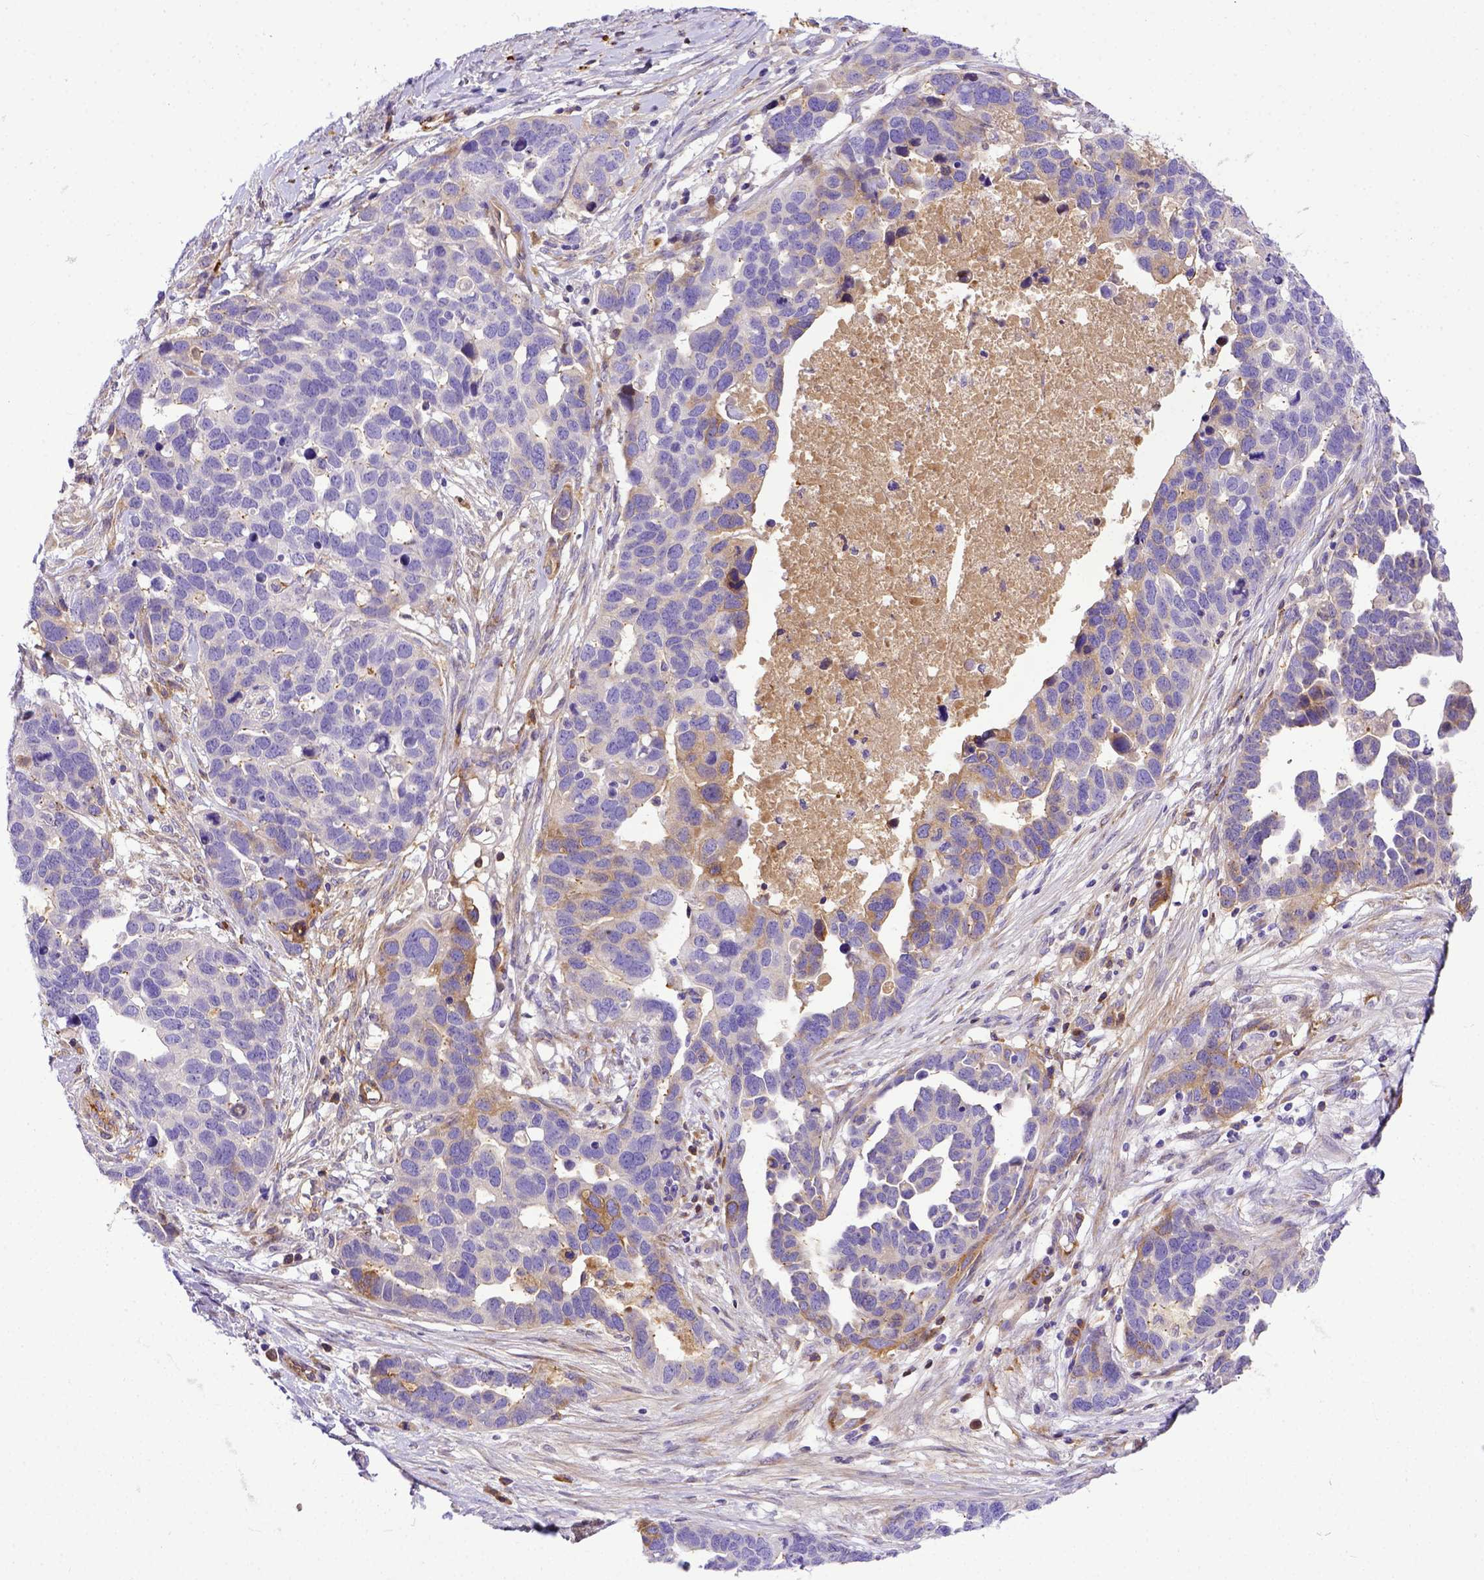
{"staining": {"intensity": "moderate", "quantity": "<25%", "location": "cytoplasmic/membranous"}, "tissue": "ovarian cancer", "cell_type": "Tumor cells", "image_type": "cancer", "snomed": [{"axis": "morphology", "description": "Cystadenocarcinoma, serous, NOS"}, {"axis": "topography", "description": "Ovary"}], "caption": "Moderate cytoplasmic/membranous staining for a protein is seen in about <25% of tumor cells of ovarian serous cystadenocarcinoma using immunohistochemistry.", "gene": "CFAP300", "patient": {"sex": "female", "age": 54}}